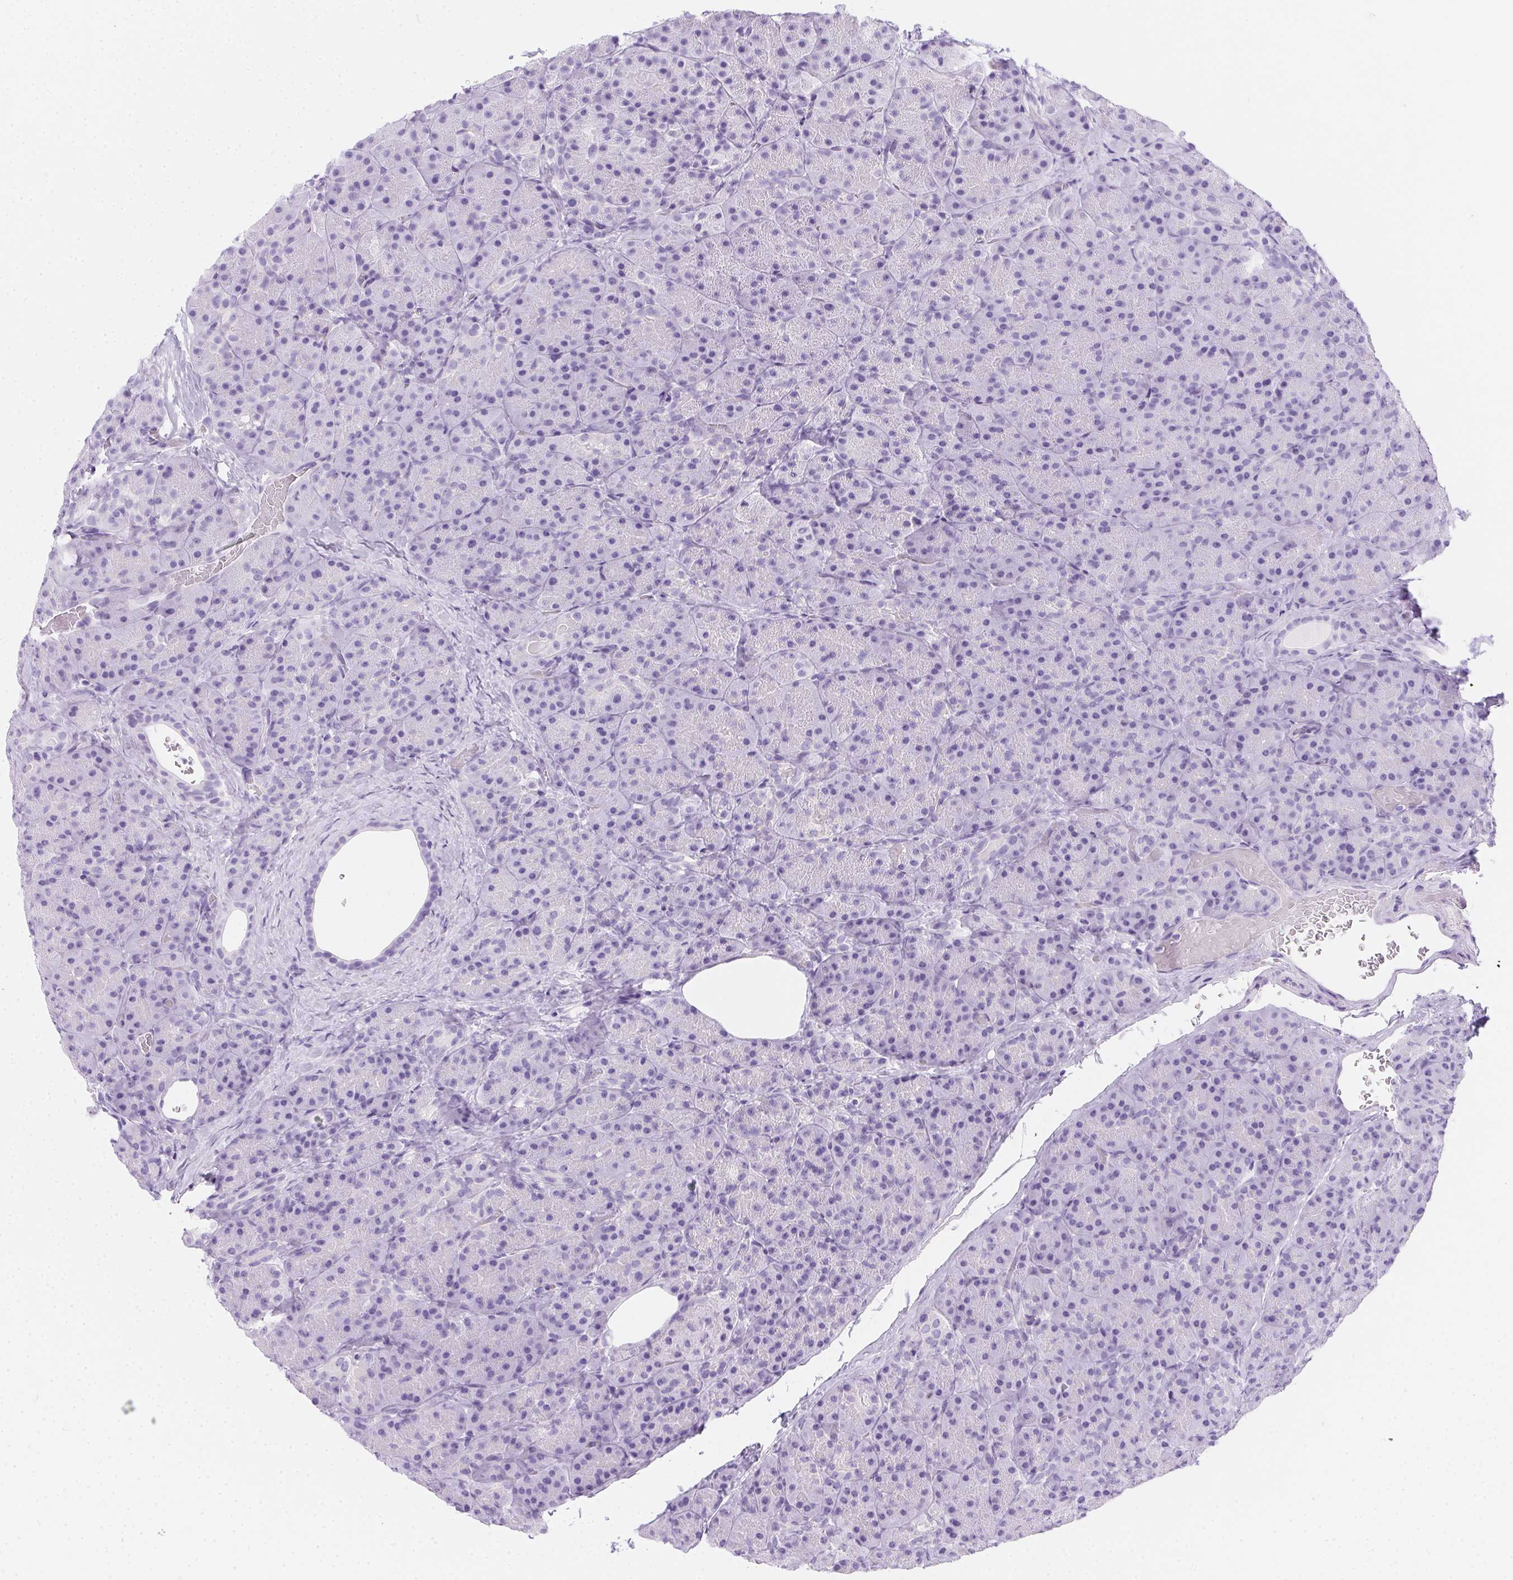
{"staining": {"intensity": "negative", "quantity": "none", "location": "none"}, "tissue": "pancreas", "cell_type": "Exocrine glandular cells", "image_type": "normal", "snomed": [{"axis": "morphology", "description": "Normal tissue, NOS"}, {"axis": "topography", "description": "Pancreas"}], "caption": "Human pancreas stained for a protein using immunohistochemistry exhibits no expression in exocrine glandular cells.", "gene": "SPACA5B", "patient": {"sex": "male", "age": 57}}